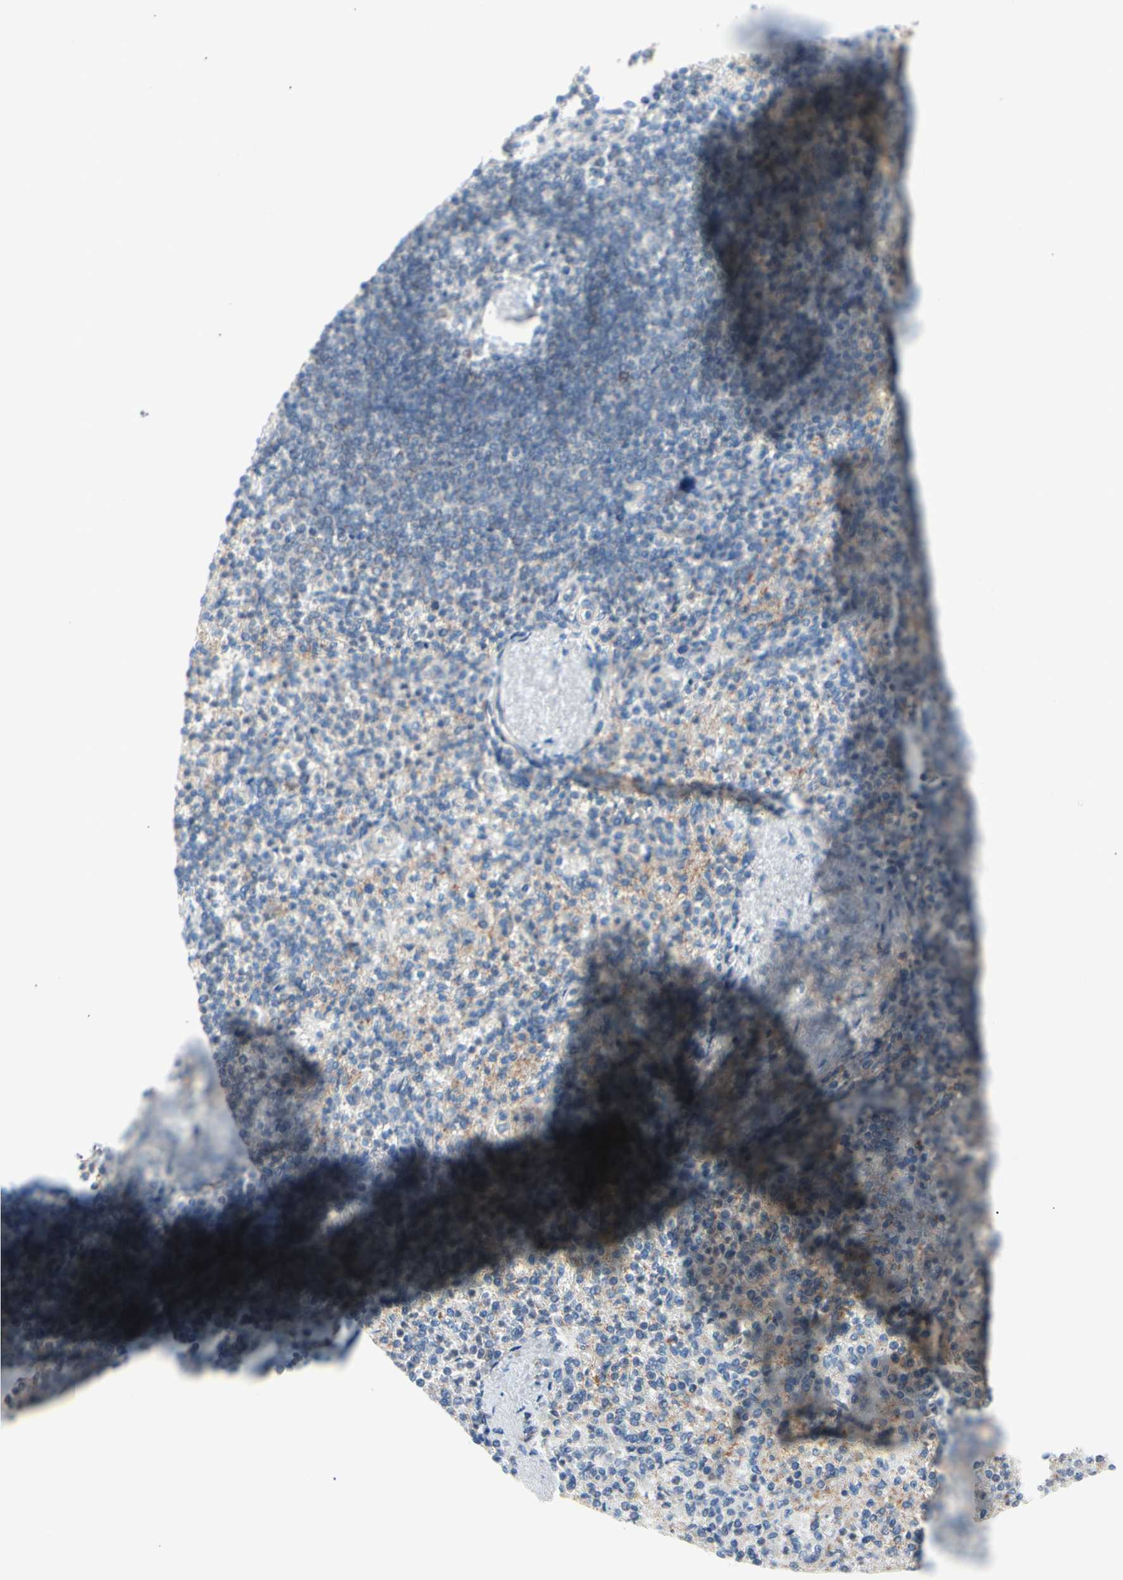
{"staining": {"intensity": "weak", "quantity": "<25%", "location": "cytoplasmic/membranous"}, "tissue": "spleen", "cell_type": "Cells in red pulp", "image_type": "normal", "snomed": [{"axis": "morphology", "description": "Normal tissue, NOS"}, {"axis": "topography", "description": "Spleen"}], "caption": "IHC of normal human spleen displays no positivity in cells in red pulp.", "gene": "MARK1", "patient": {"sex": "female", "age": 74}}